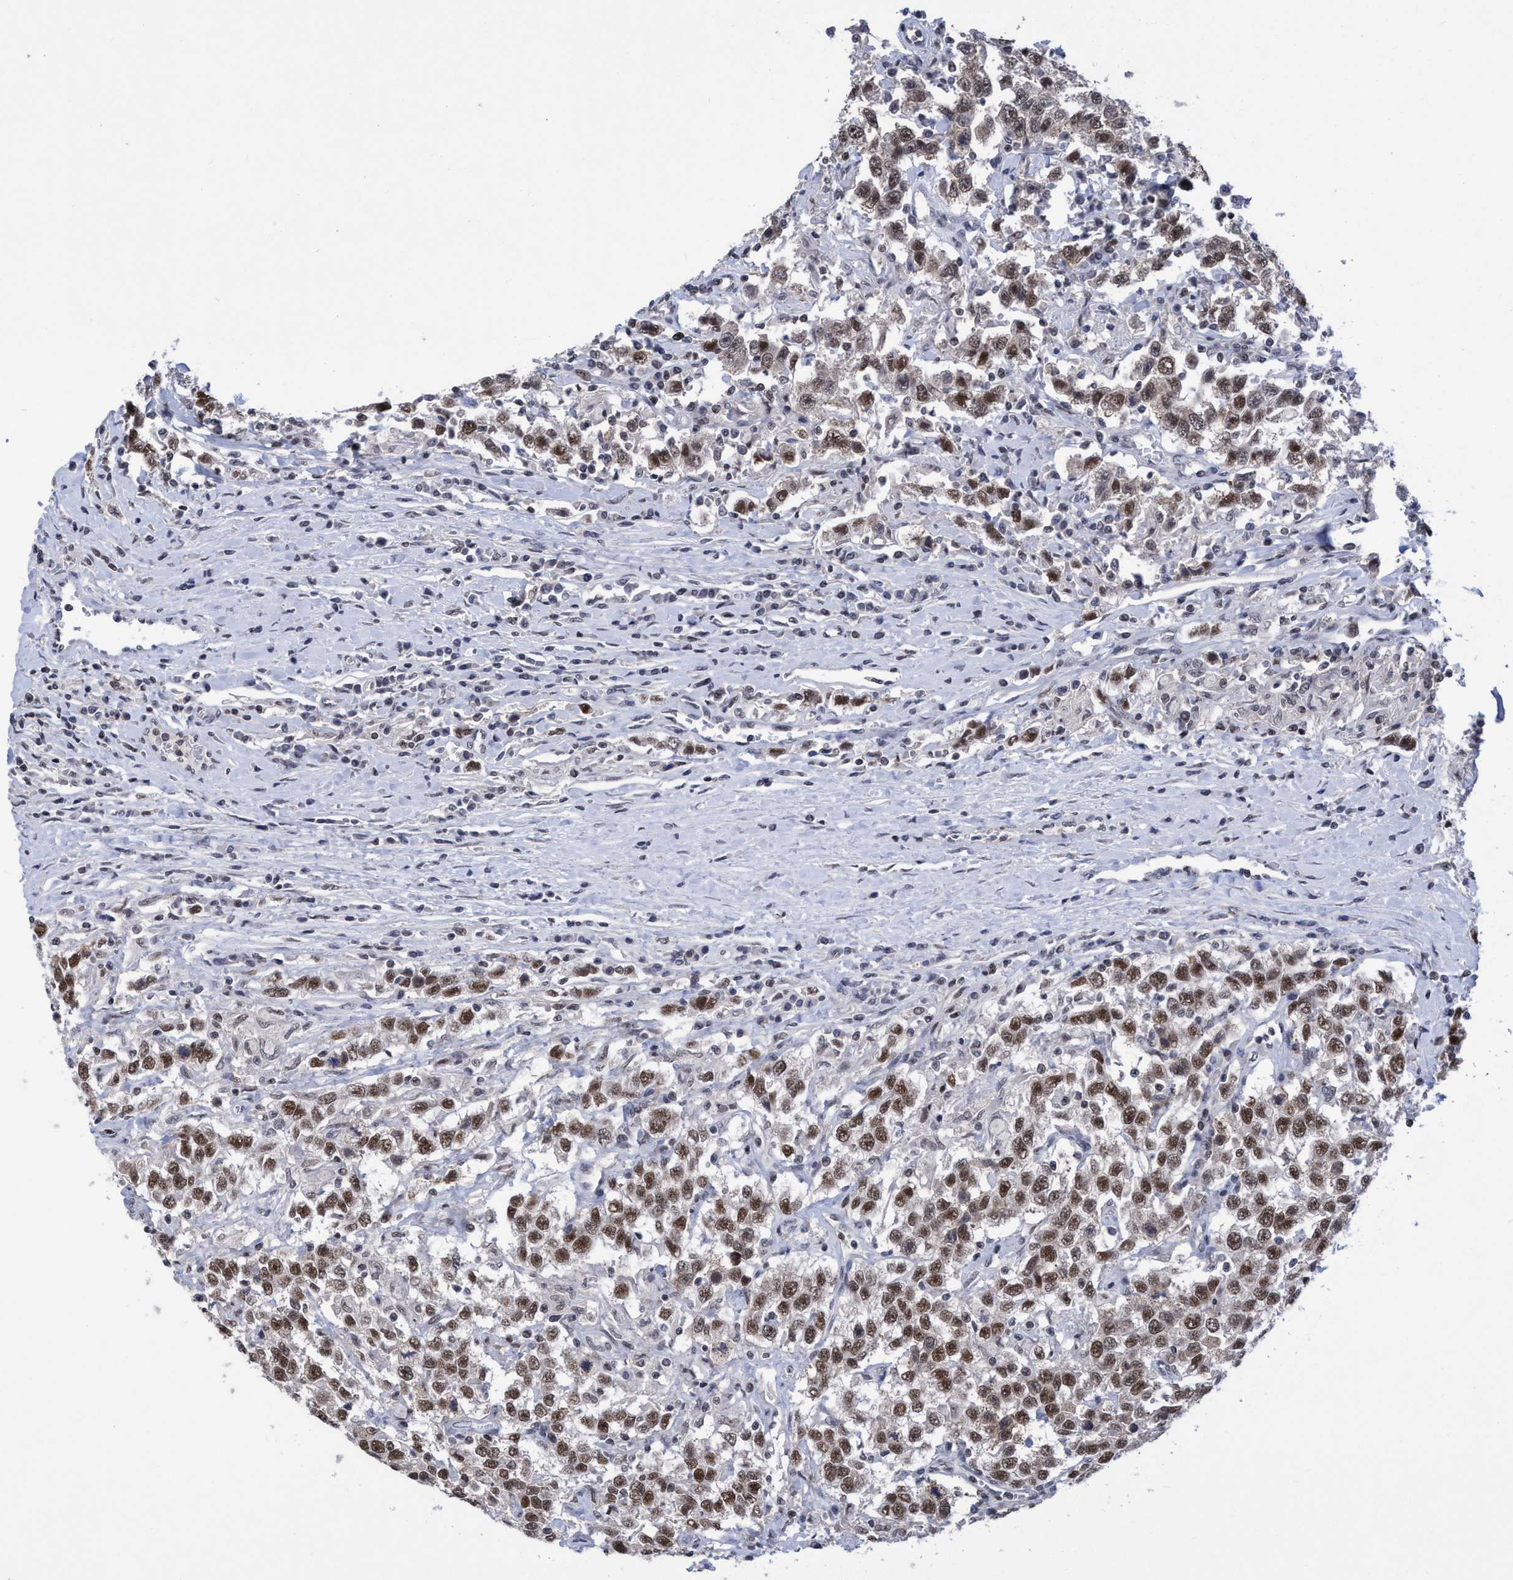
{"staining": {"intensity": "moderate", "quantity": ">75%", "location": "nuclear"}, "tissue": "testis cancer", "cell_type": "Tumor cells", "image_type": "cancer", "snomed": [{"axis": "morphology", "description": "Seminoma, NOS"}, {"axis": "topography", "description": "Testis"}], "caption": "Human seminoma (testis) stained for a protein (brown) shows moderate nuclear positive staining in about >75% of tumor cells.", "gene": "C9orf78", "patient": {"sex": "male", "age": 41}}